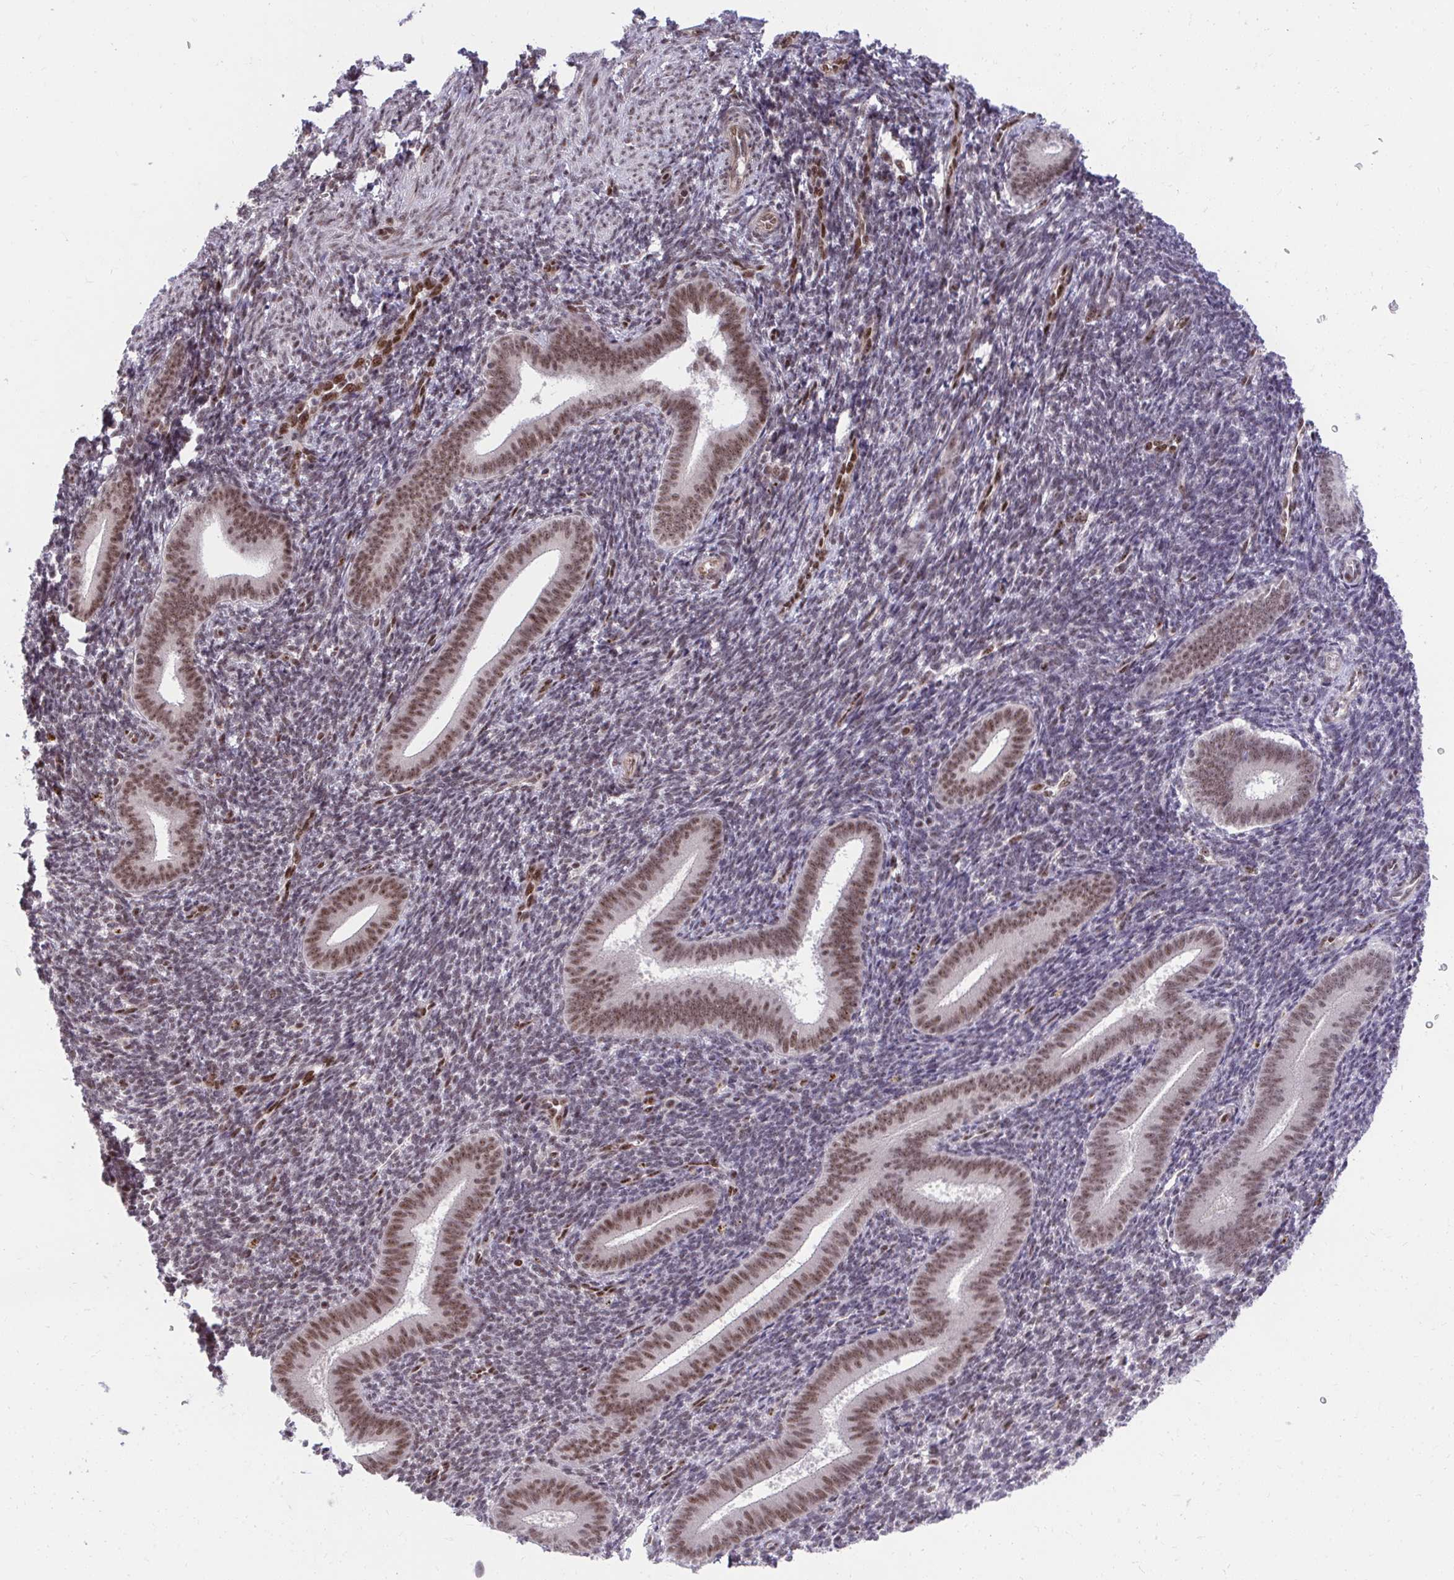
{"staining": {"intensity": "moderate", "quantity": "<25%", "location": "nuclear"}, "tissue": "endometrium", "cell_type": "Cells in endometrial stroma", "image_type": "normal", "snomed": [{"axis": "morphology", "description": "Normal tissue, NOS"}, {"axis": "topography", "description": "Endometrium"}], "caption": "Normal endometrium reveals moderate nuclear staining in about <25% of cells in endometrial stroma, visualized by immunohistochemistry.", "gene": "HOXA4", "patient": {"sex": "female", "age": 25}}